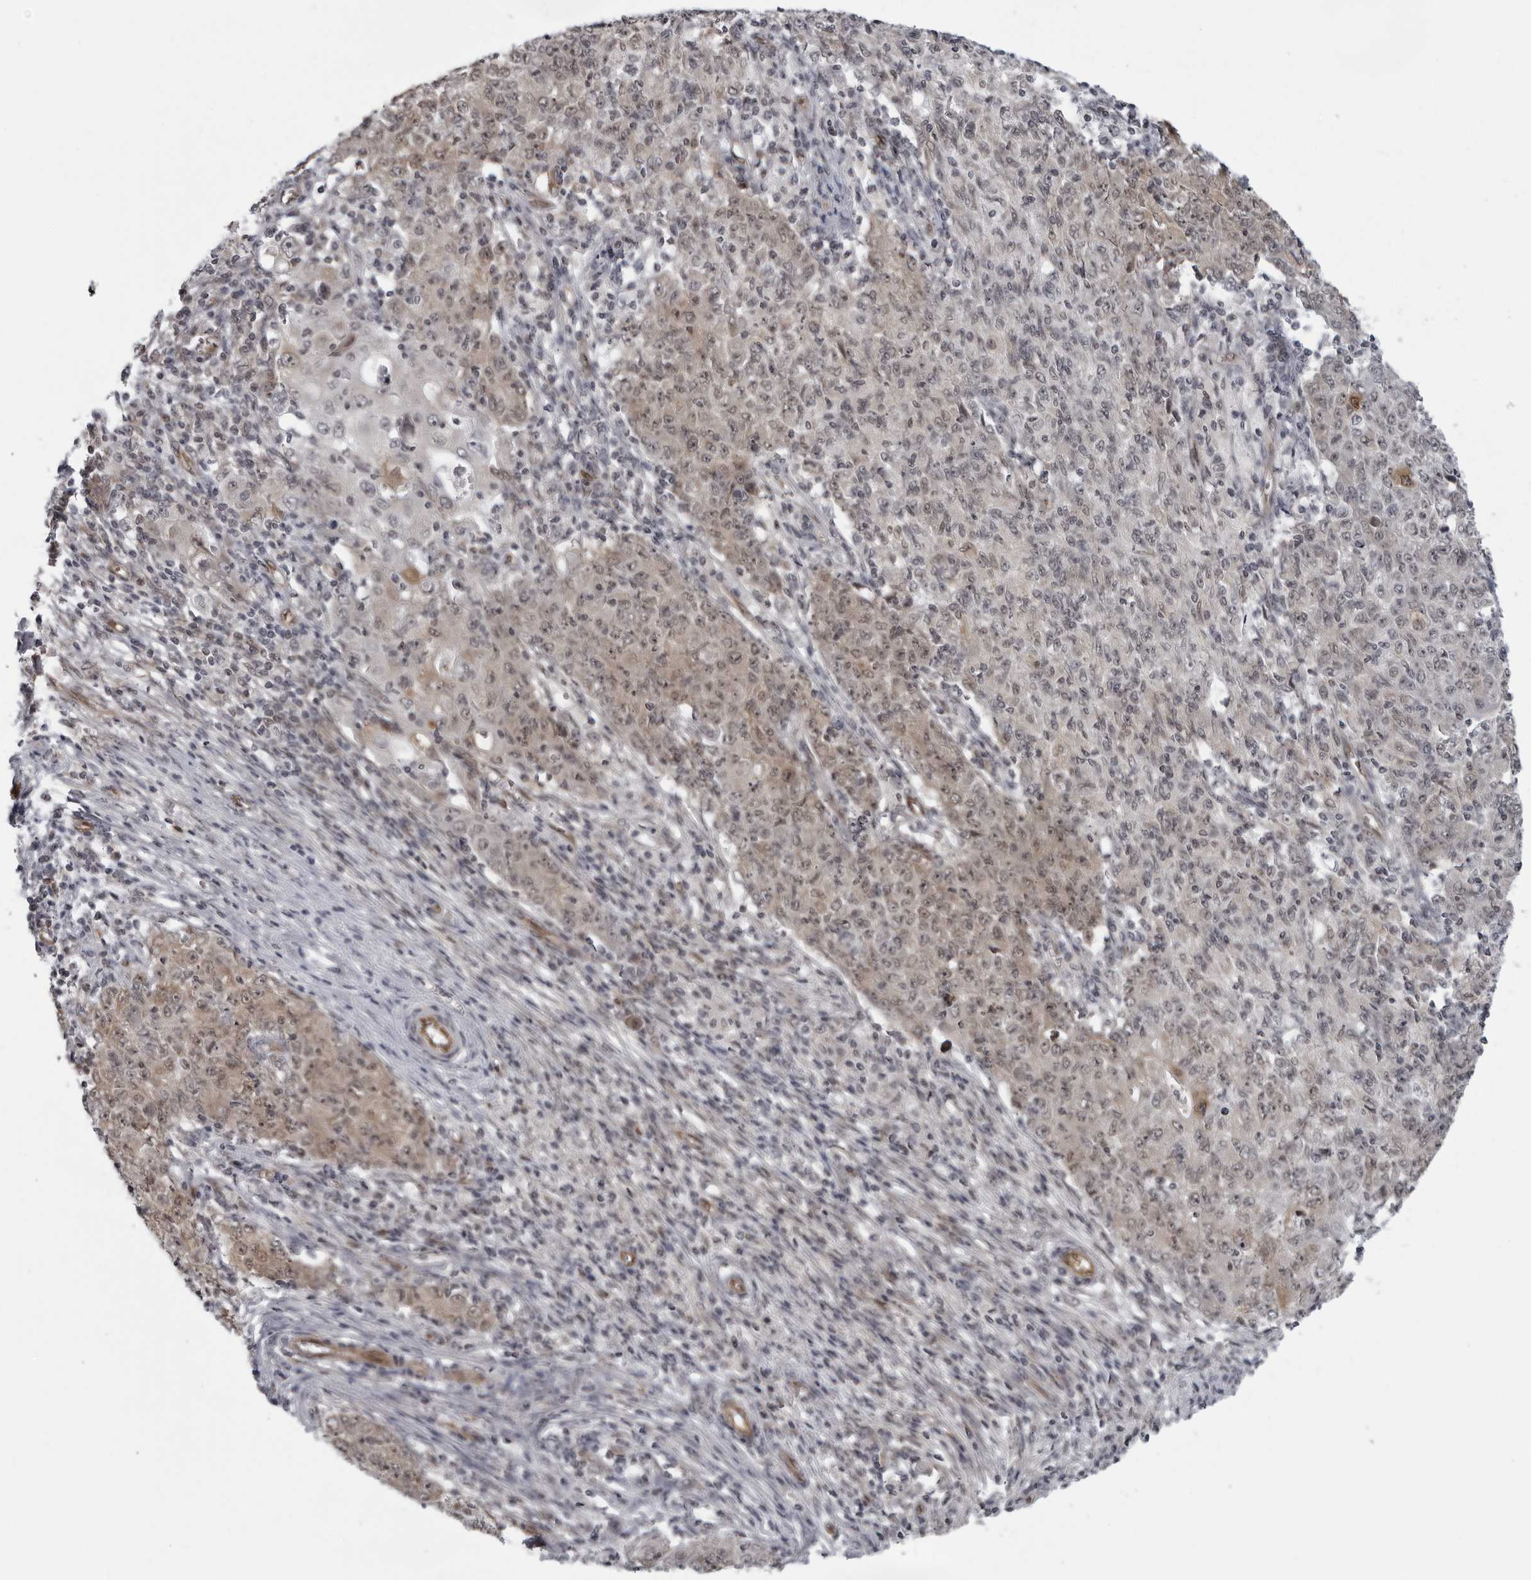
{"staining": {"intensity": "moderate", "quantity": ">75%", "location": "nuclear"}, "tissue": "ovarian cancer", "cell_type": "Tumor cells", "image_type": "cancer", "snomed": [{"axis": "morphology", "description": "Carcinoma, endometroid"}, {"axis": "topography", "description": "Ovary"}], "caption": "Immunohistochemical staining of human ovarian endometroid carcinoma demonstrates moderate nuclear protein staining in approximately >75% of tumor cells.", "gene": "MAPK12", "patient": {"sex": "female", "age": 42}}